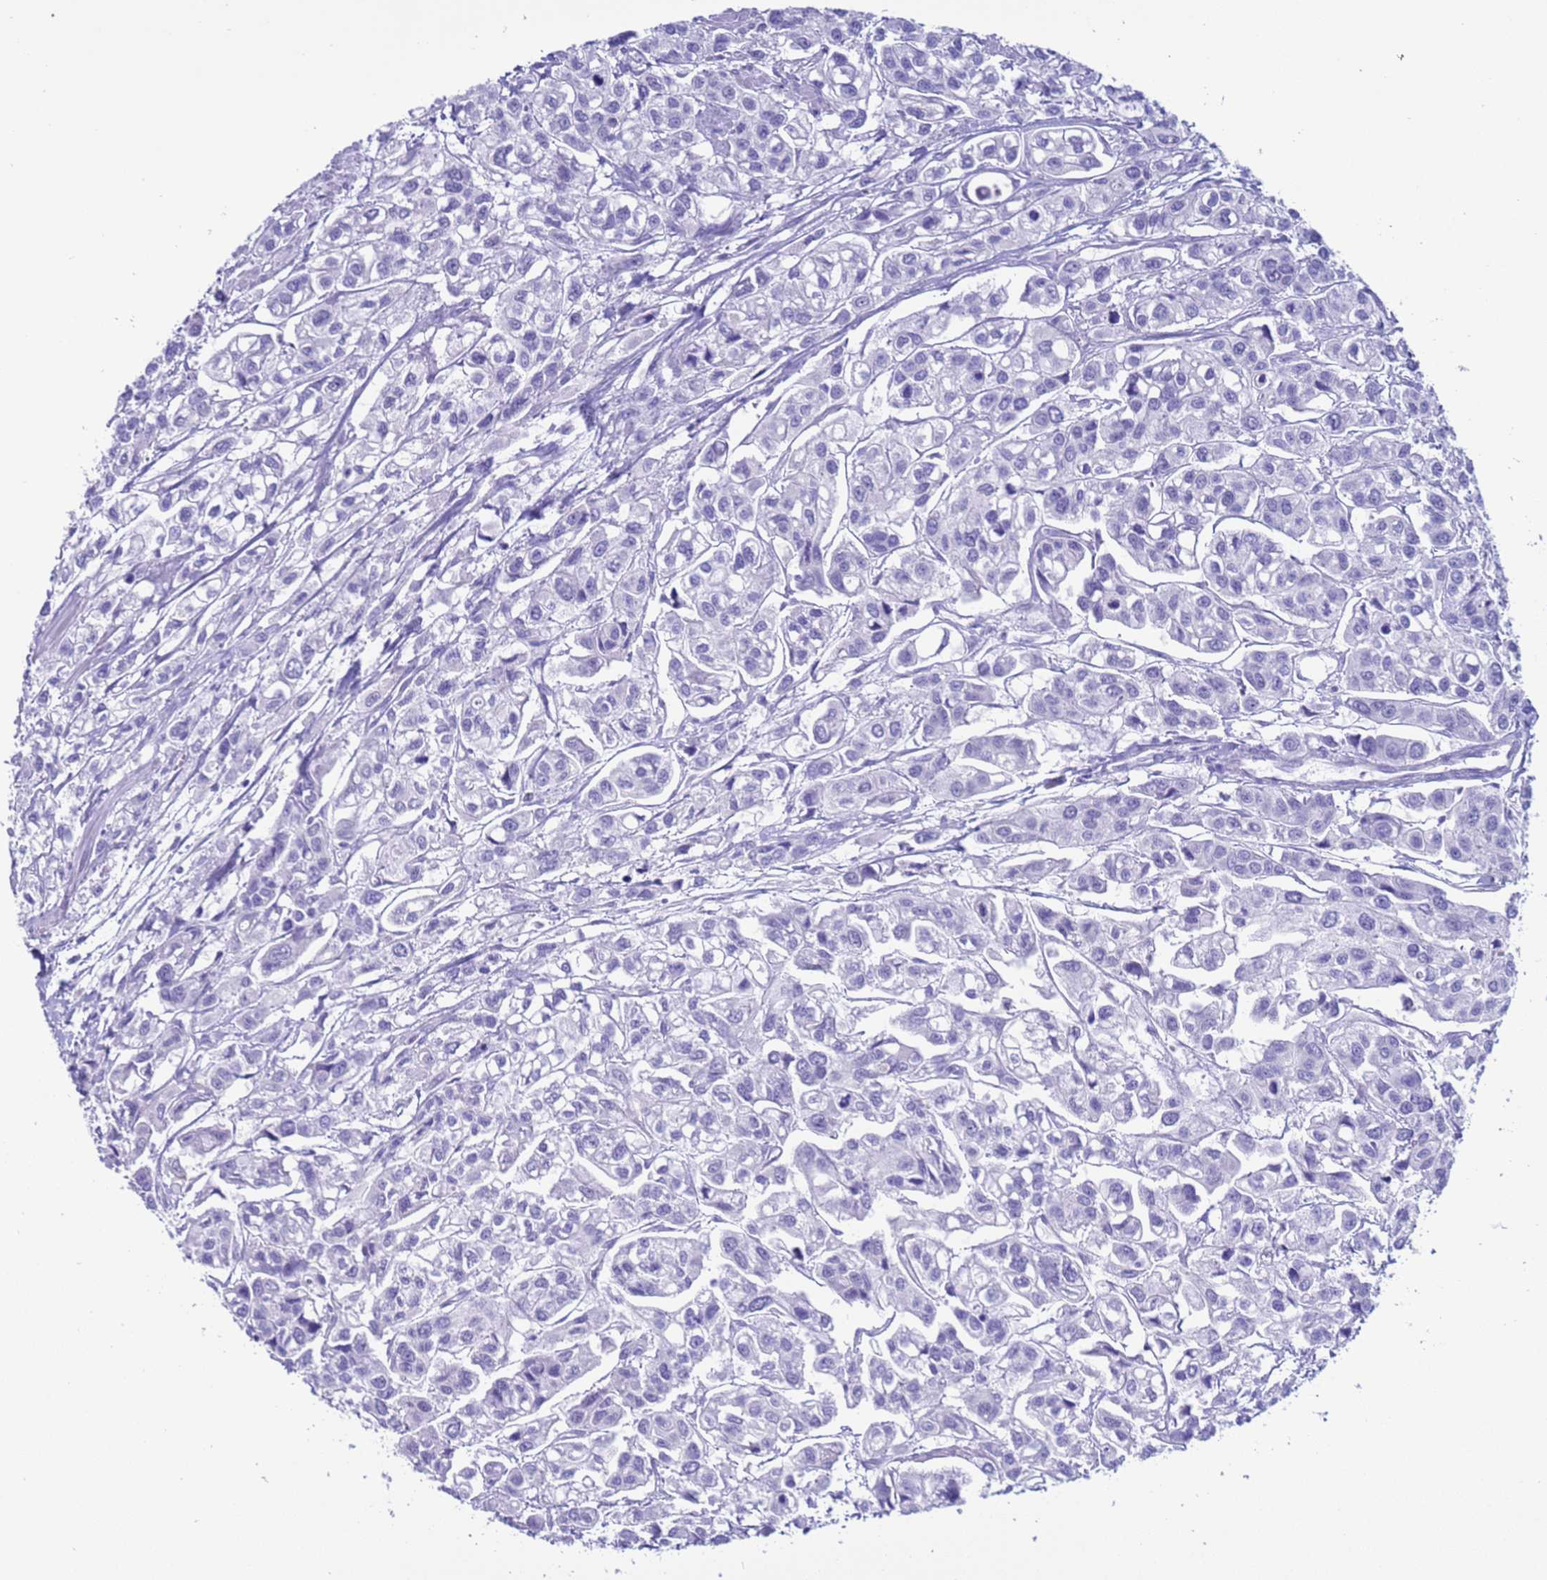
{"staining": {"intensity": "negative", "quantity": "none", "location": "none"}, "tissue": "urothelial cancer", "cell_type": "Tumor cells", "image_type": "cancer", "snomed": [{"axis": "morphology", "description": "Urothelial carcinoma, High grade"}, {"axis": "topography", "description": "Urinary bladder"}], "caption": "There is no significant expression in tumor cells of urothelial cancer.", "gene": "CKM", "patient": {"sex": "male", "age": 67}}